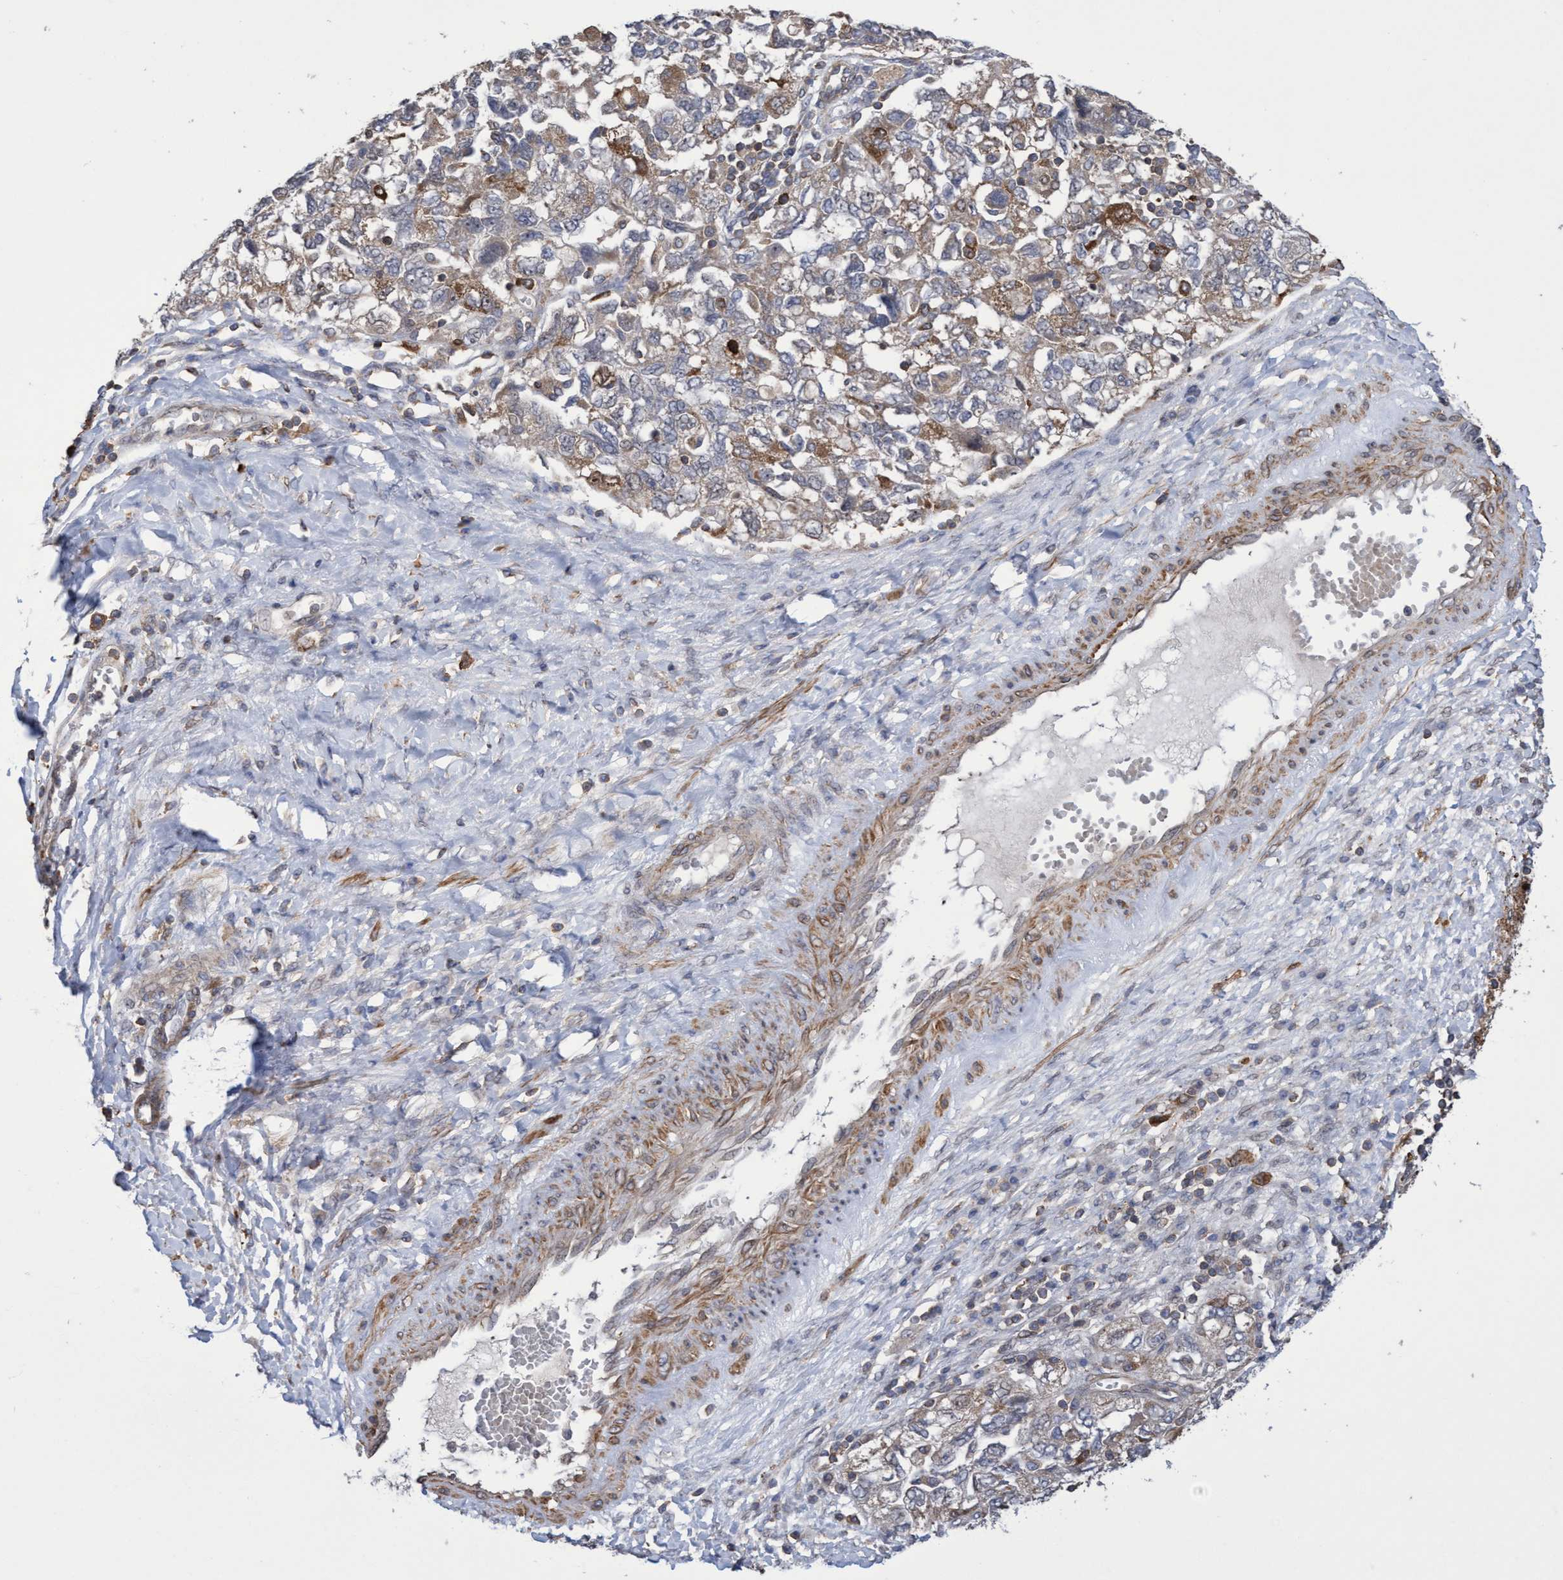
{"staining": {"intensity": "weak", "quantity": ">75%", "location": "cytoplasmic/membranous"}, "tissue": "ovarian cancer", "cell_type": "Tumor cells", "image_type": "cancer", "snomed": [{"axis": "morphology", "description": "Carcinoma, NOS"}, {"axis": "morphology", "description": "Cystadenocarcinoma, serous, NOS"}, {"axis": "topography", "description": "Ovary"}], "caption": "Immunohistochemical staining of human serous cystadenocarcinoma (ovarian) demonstrates low levels of weak cytoplasmic/membranous expression in about >75% of tumor cells. (DAB IHC with brightfield microscopy, high magnification).", "gene": "SLBP", "patient": {"sex": "female", "age": 69}}